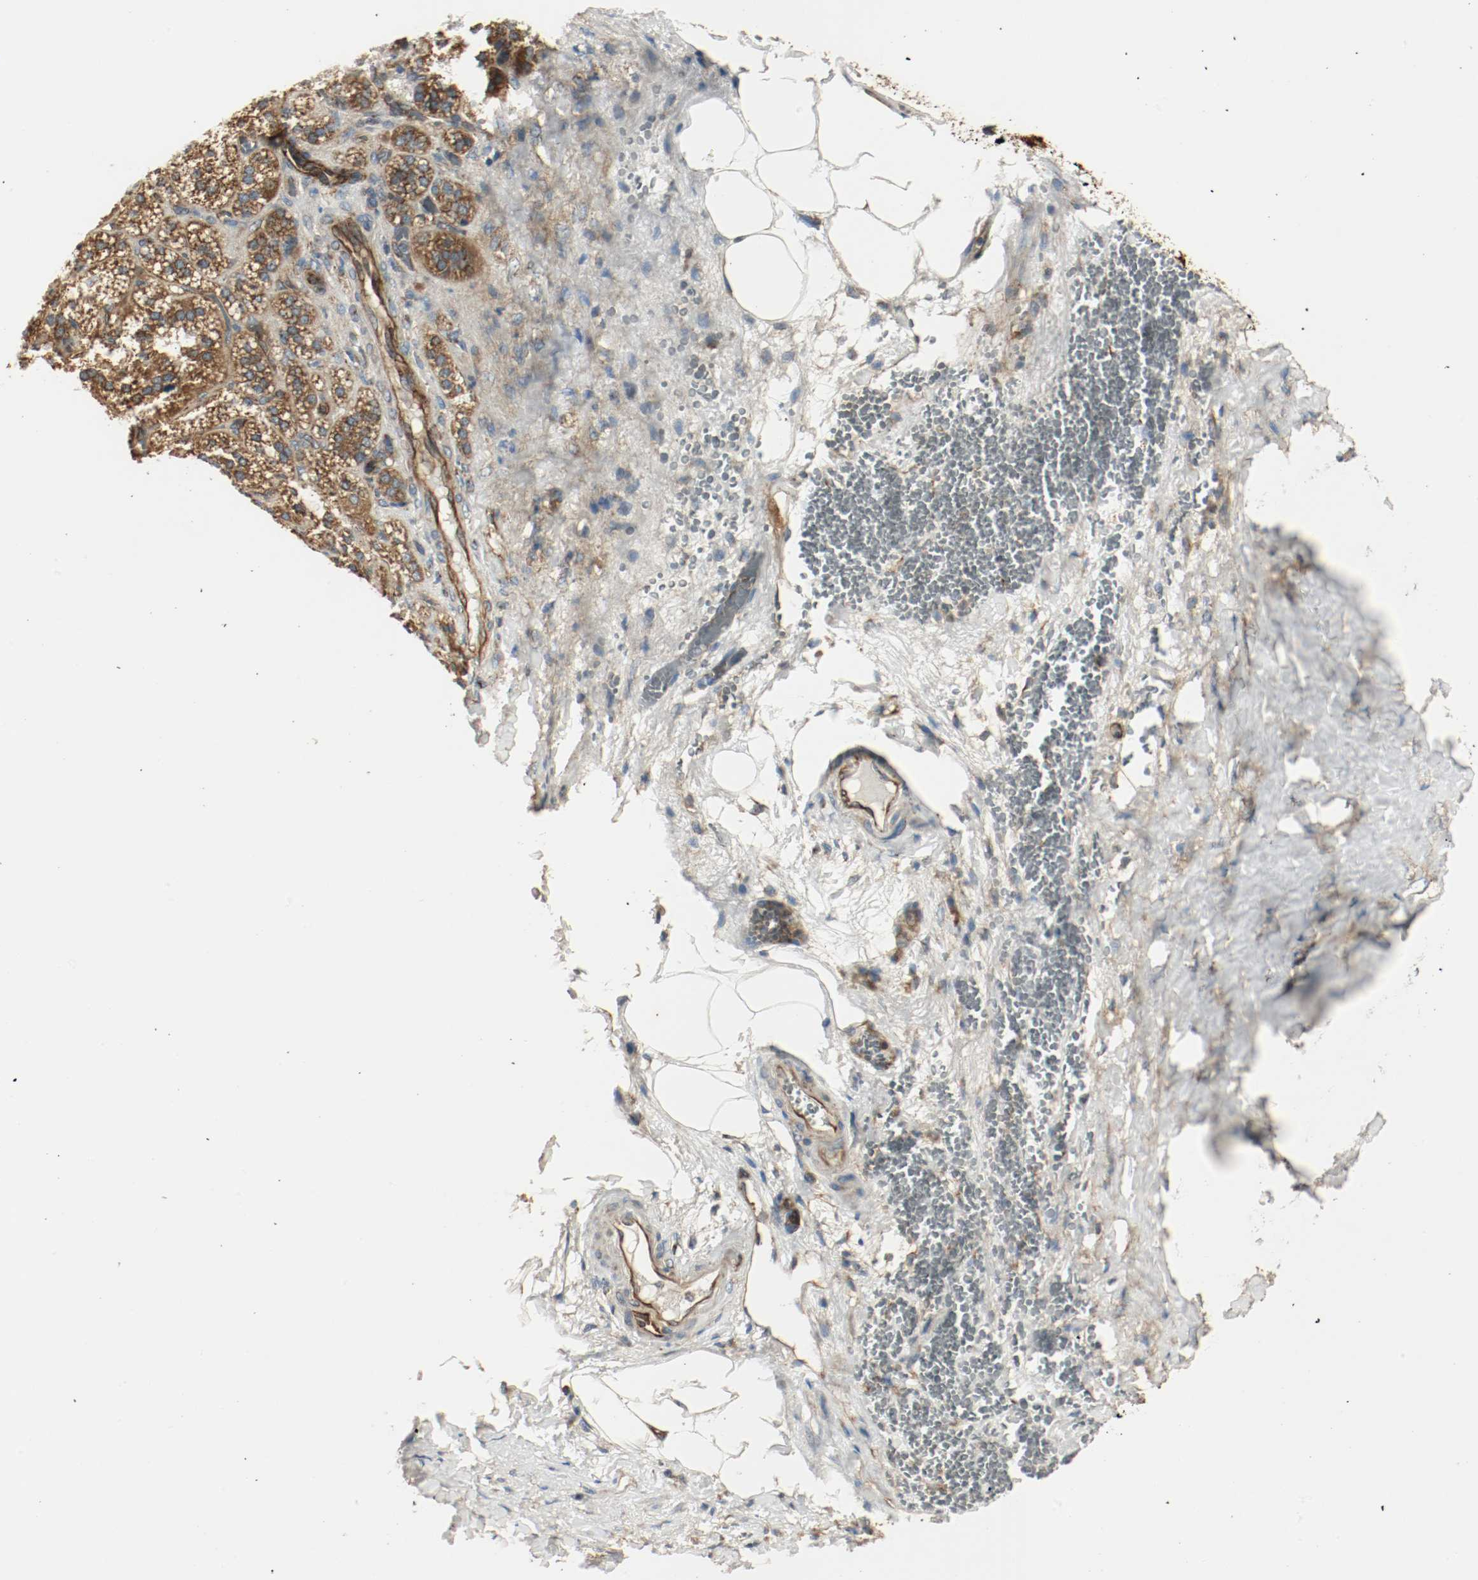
{"staining": {"intensity": "strong", "quantity": ">75%", "location": "cytoplasmic/membranous"}, "tissue": "adrenal gland", "cell_type": "Glandular cells", "image_type": "normal", "snomed": [{"axis": "morphology", "description": "Normal tissue, NOS"}, {"axis": "topography", "description": "Adrenal gland"}], "caption": "Immunohistochemical staining of benign adrenal gland exhibits high levels of strong cytoplasmic/membranous positivity in about >75% of glandular cells. Using DAB (brown) and hematoxylin (blue) stains, captured at high magnification using brightfield microscopy.", "gene": "PLCG1", "patient": {"sex": "female", "age": 71}}